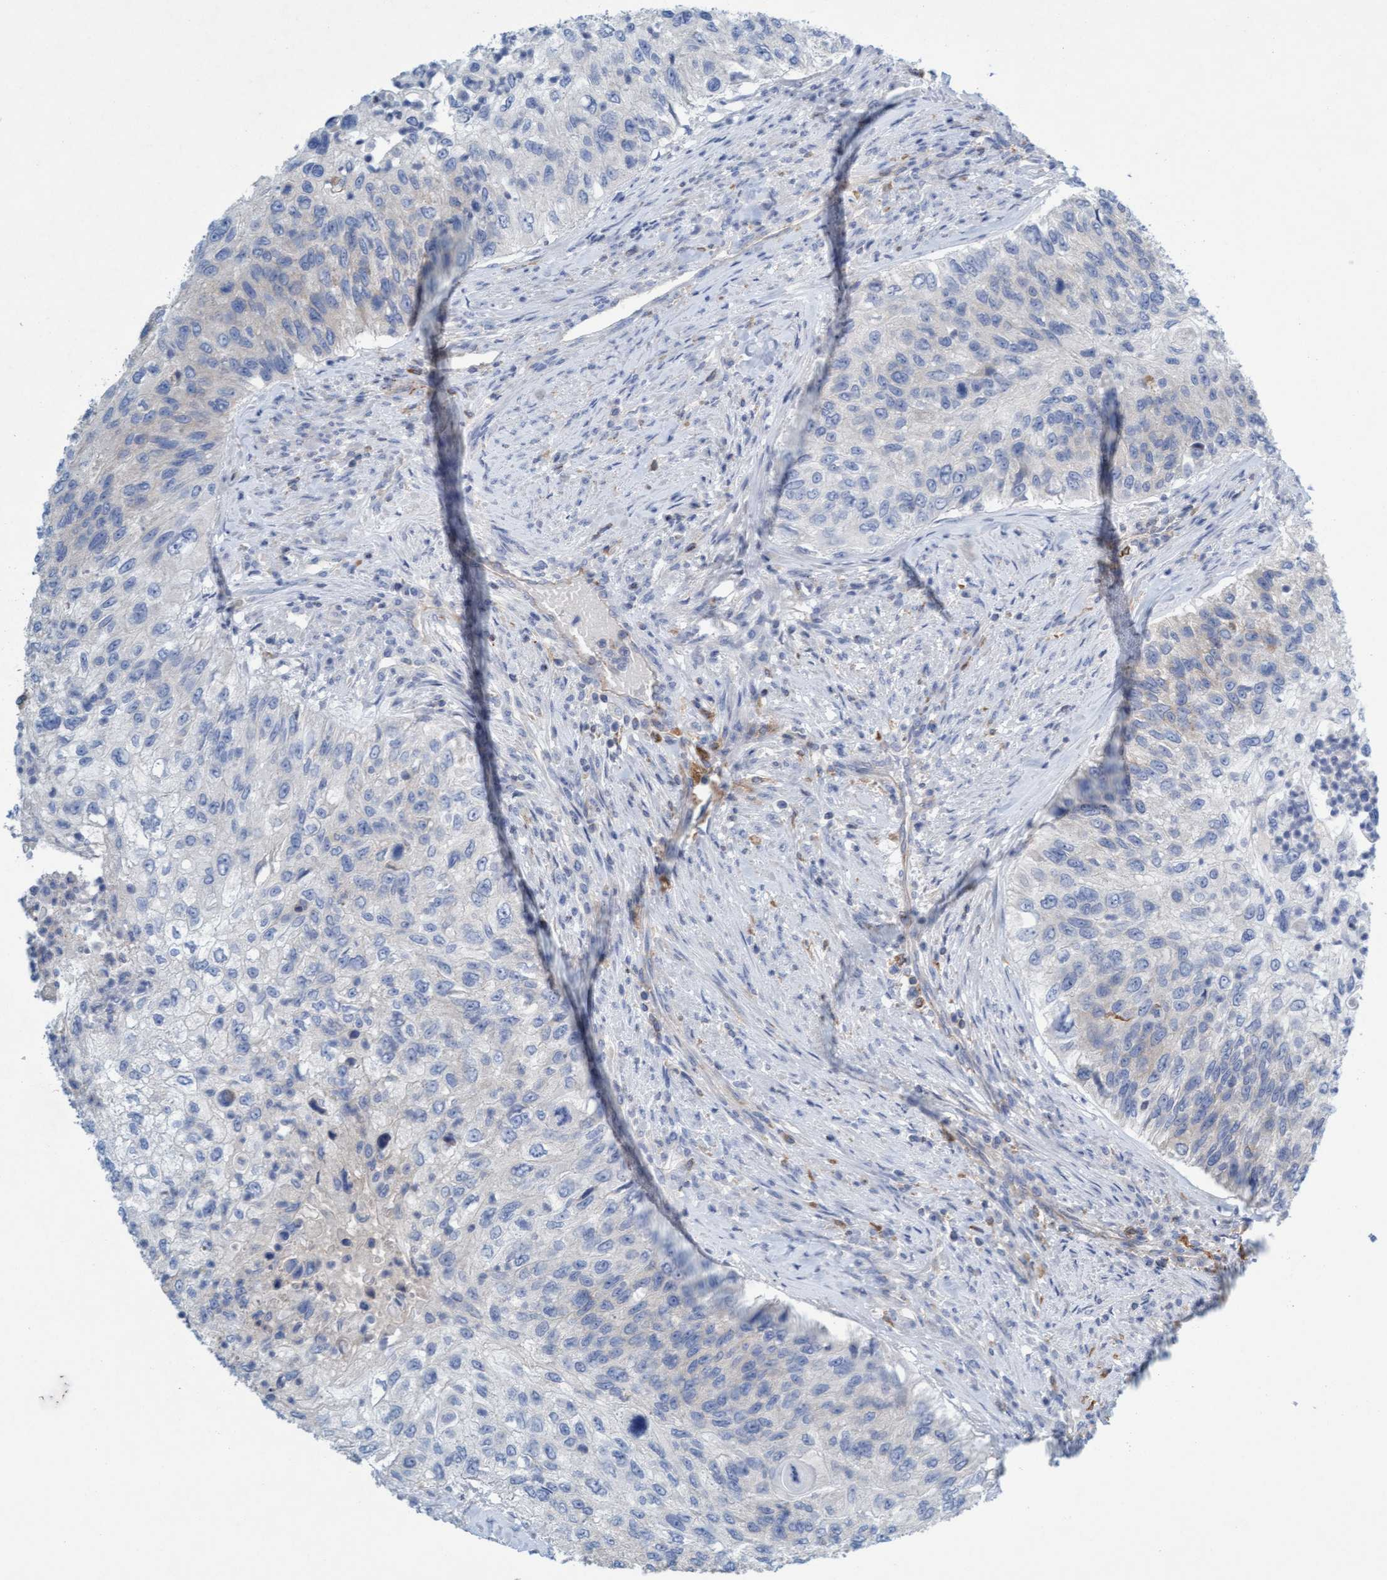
{"staining": {"intensity": "negative", "quantity": "none", "location": "none"}, "tissue": "urothelial cancer", "cell_type": "Tumor cells", "image_type": "cancer", "snomed": [{"axis": "morphology", "description": "Urothelial carcinoma, High grade"}, {"axis": "topography", "description": "Urinary bladder"}], "caption": "Histopathology image shows no significant protein staining in tumor cells of urothelial cancer. (Stains: DAB (3,3'-diaminobenzidine) immunohistochemistry (IHC) with hematoxylin counter stain, Microscopy: brightfield microscopy at high magnification).", "gene": "SIGIRR", "patient": {"sex": "female", "age": 60}}